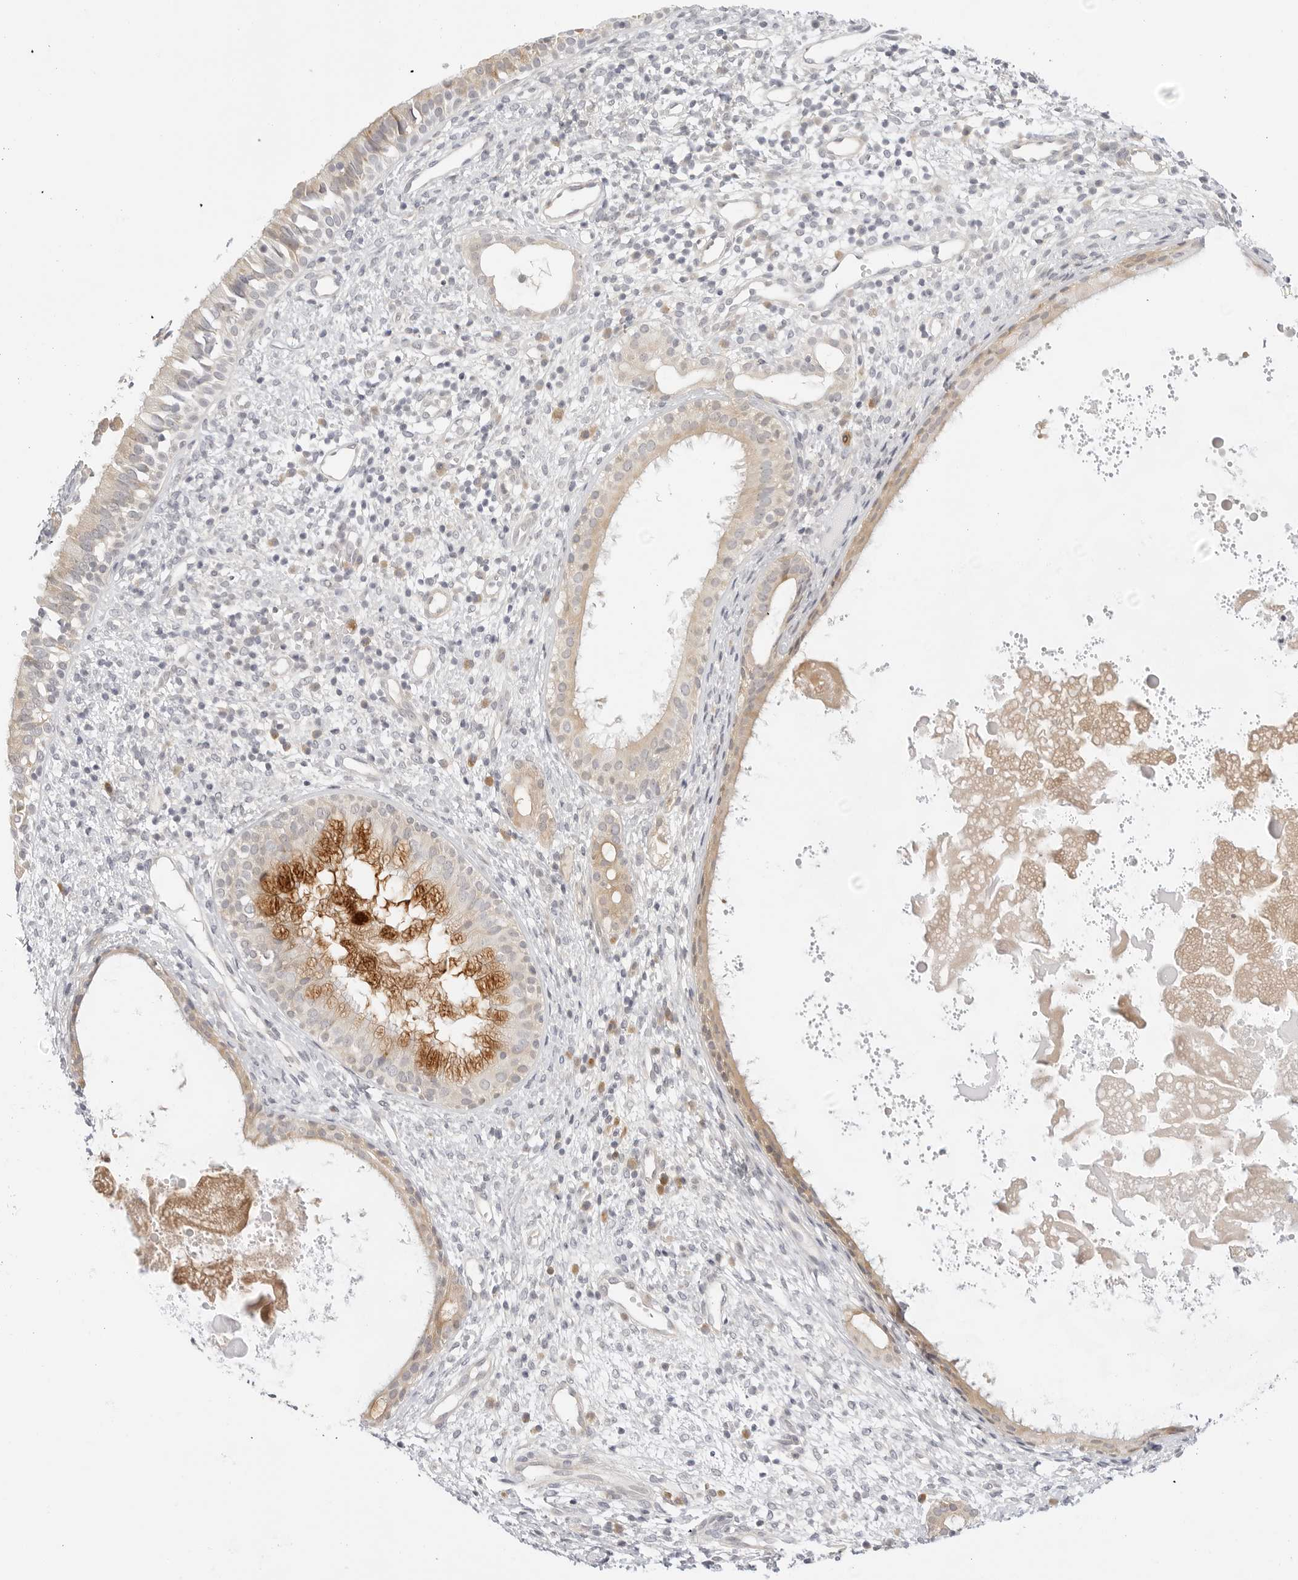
{"staining": {"intensity": "strong", "quantity": "25%-75%", "location": "cytoplasmic/membranous"}, "tissue": "nasopharynx", "cell_type": "Respiratory epithelial cells", "image_type": "normal", "snomed": [{"axis": "morphology", "description": "Normal tissue, NOS"}, {"axis": "topography", "description": "Nasopharynx"}], "caption": "Nasopharynx was stained to show a protein in brown. There is high levels of strong cytoplasmic/membranous positivity in approximately 25%-75% of respiratory epithelial cells. Using DAB (3,3'-diaminobenzidine) (brown) and hematoxylin (blue) stains, captured at high magnification using brightfield microscopy.", "gene": "TCP1", "patient": {"sex": "male", "age": 22}}